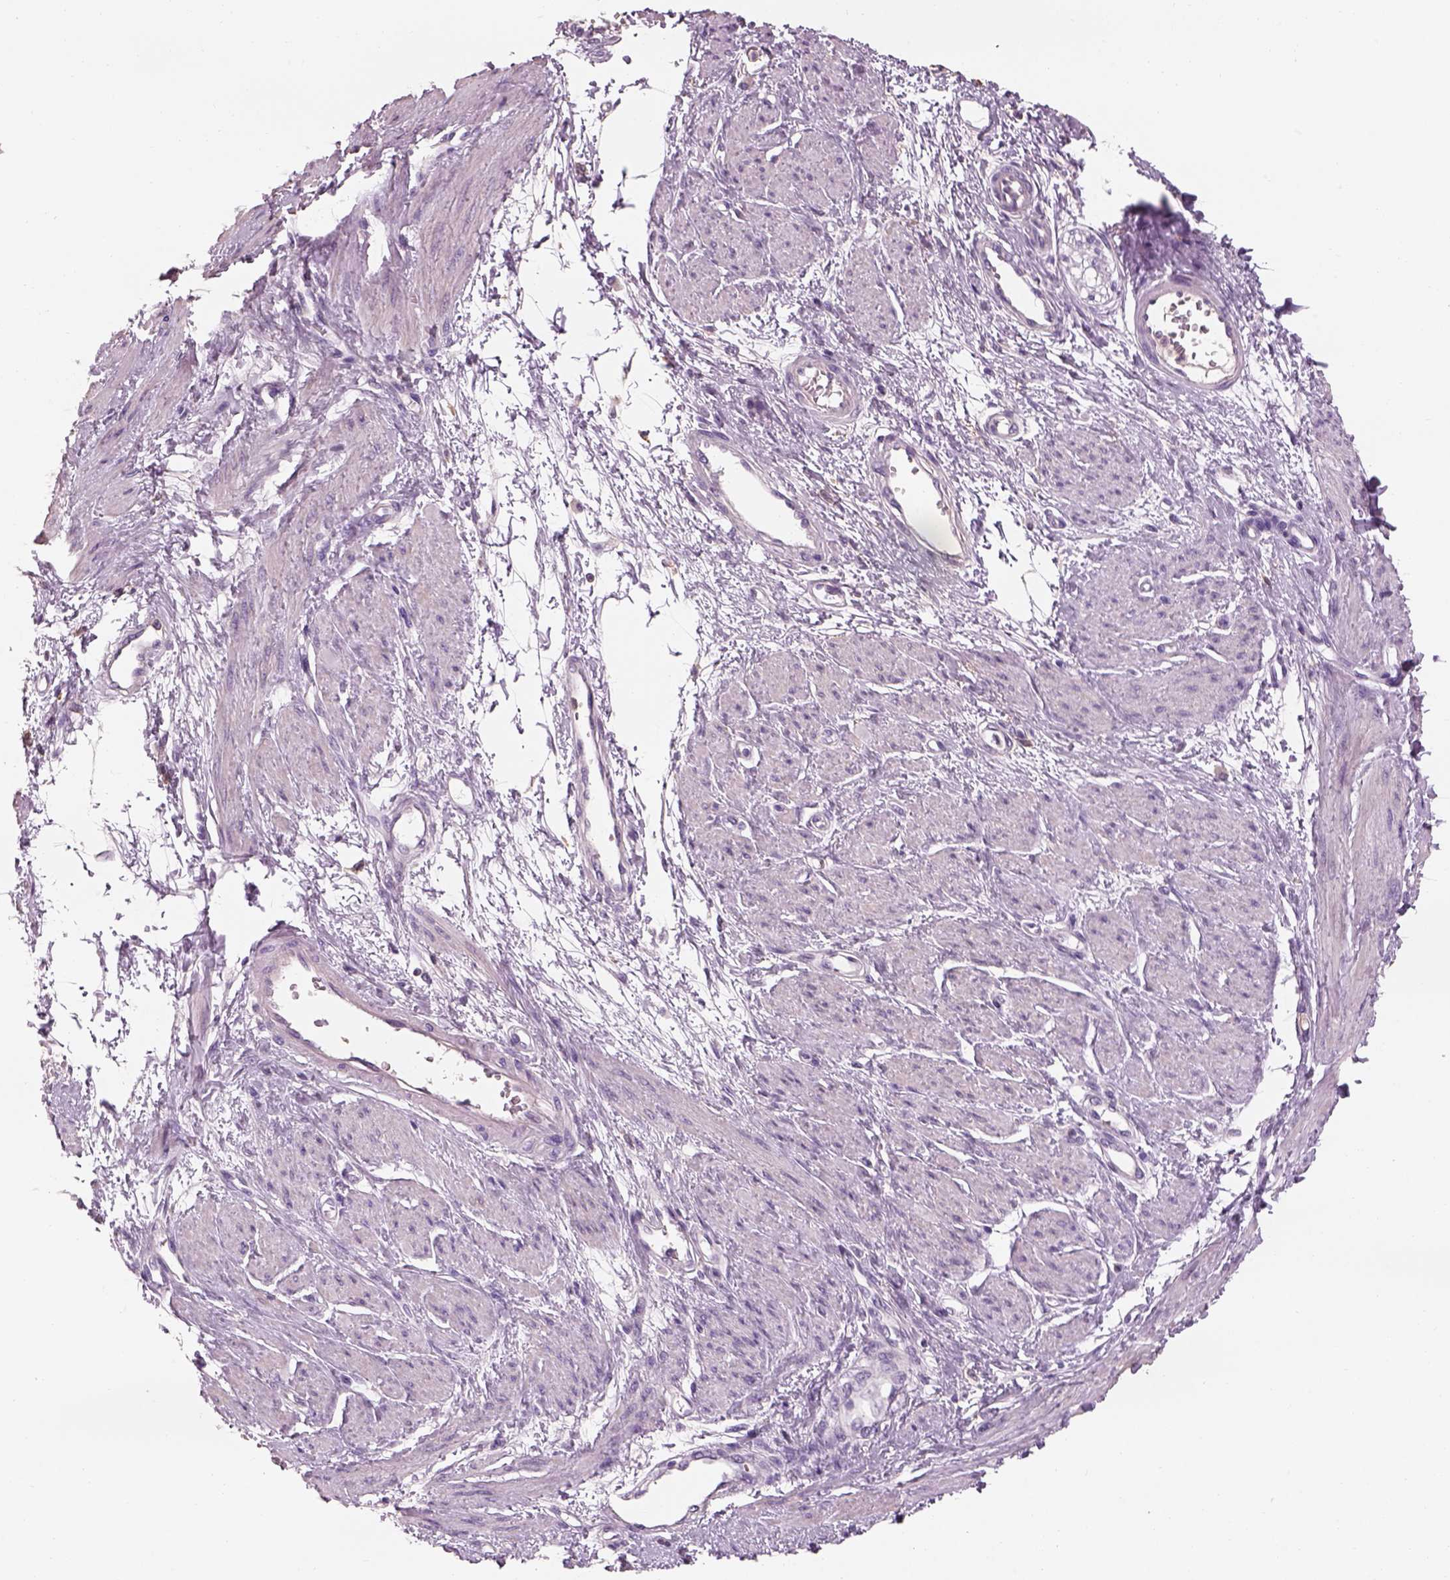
{"staining": {"intensity": "negative", "quantity": "none", "location": "none"}, "tissue": "smooth muscle", "cell_type": "Smooth muscle cells", "image_type": "normal", "snomed": [{"axis": "morphology", "description": "Normal tissue, NOS"}, {"axis": "topography", "description": "Smooth muscle"}, {"axis": "topography", "description": "Uterus"}], "caption": "The photomicrograph shows no significant staining in smooth muscle cells of smooth muscle. The staining is performed using DAB (3,3'-diaminobenzidine) brown chromogen with nuclei counter-stained in using hematoxylin.", "gene": "OTUD6A", "patient": {"sex": "female", "age": 39}}